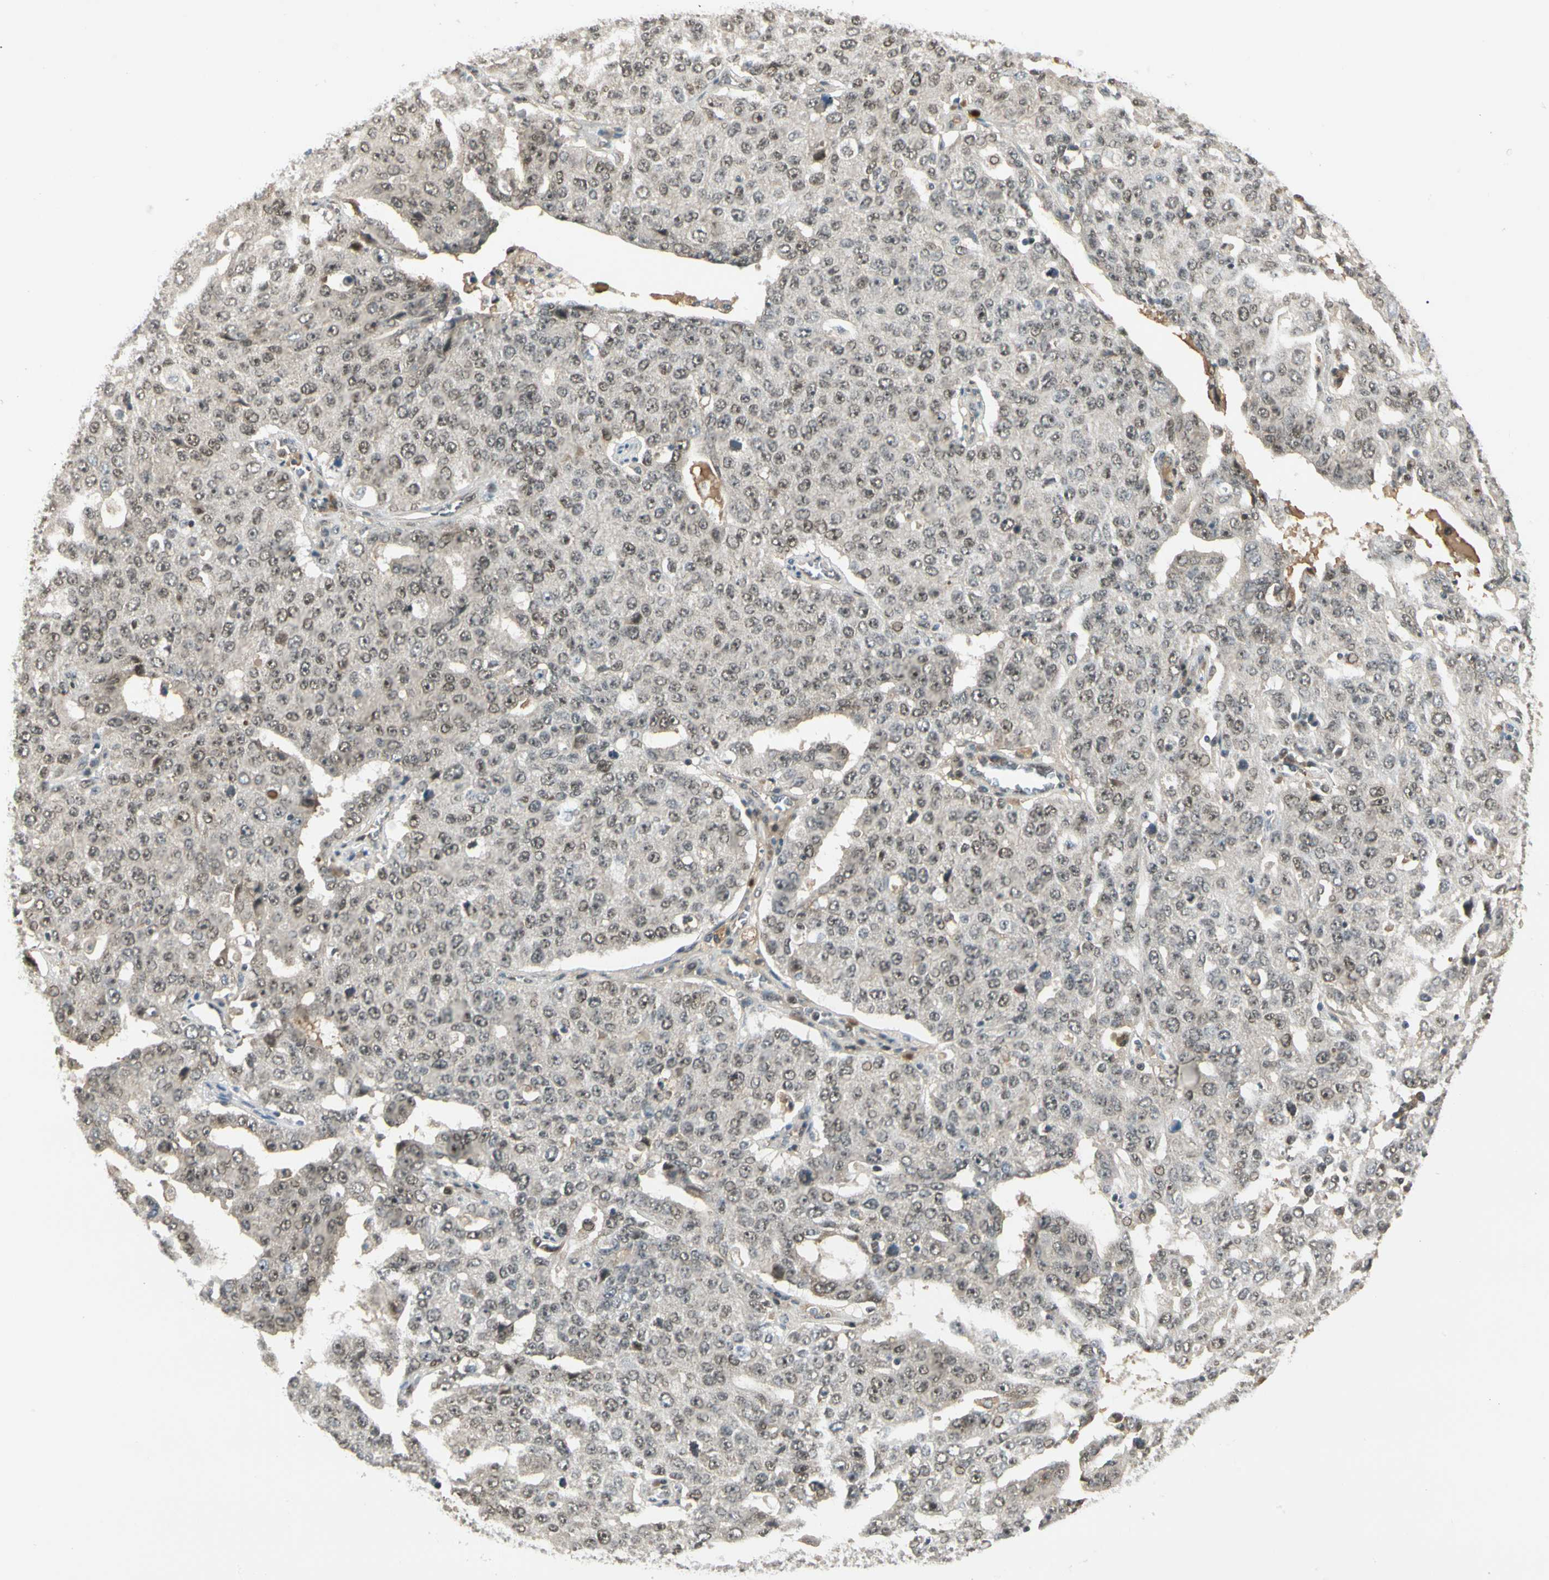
{"staining": {"intensity": "weak", "quantity": "25%-75%", "location": "nuclear"}, "tissue": "ovarian cancer", "cell_type": "Tumor cells", "image_type": "cancer", "snomed": [{"axis": "morphology", "description": "Carcinoma, endometroid"}, {"axis": "topography", "description": "Ovary"}], "caption": "Ovarian endometroid carcinoma stained with IHC demonstrates weak nuclear expression in approximately 25%-75% of tumor cells.", "gene": "GTF3A", "patient": {"sex": "female", "age": 62}}